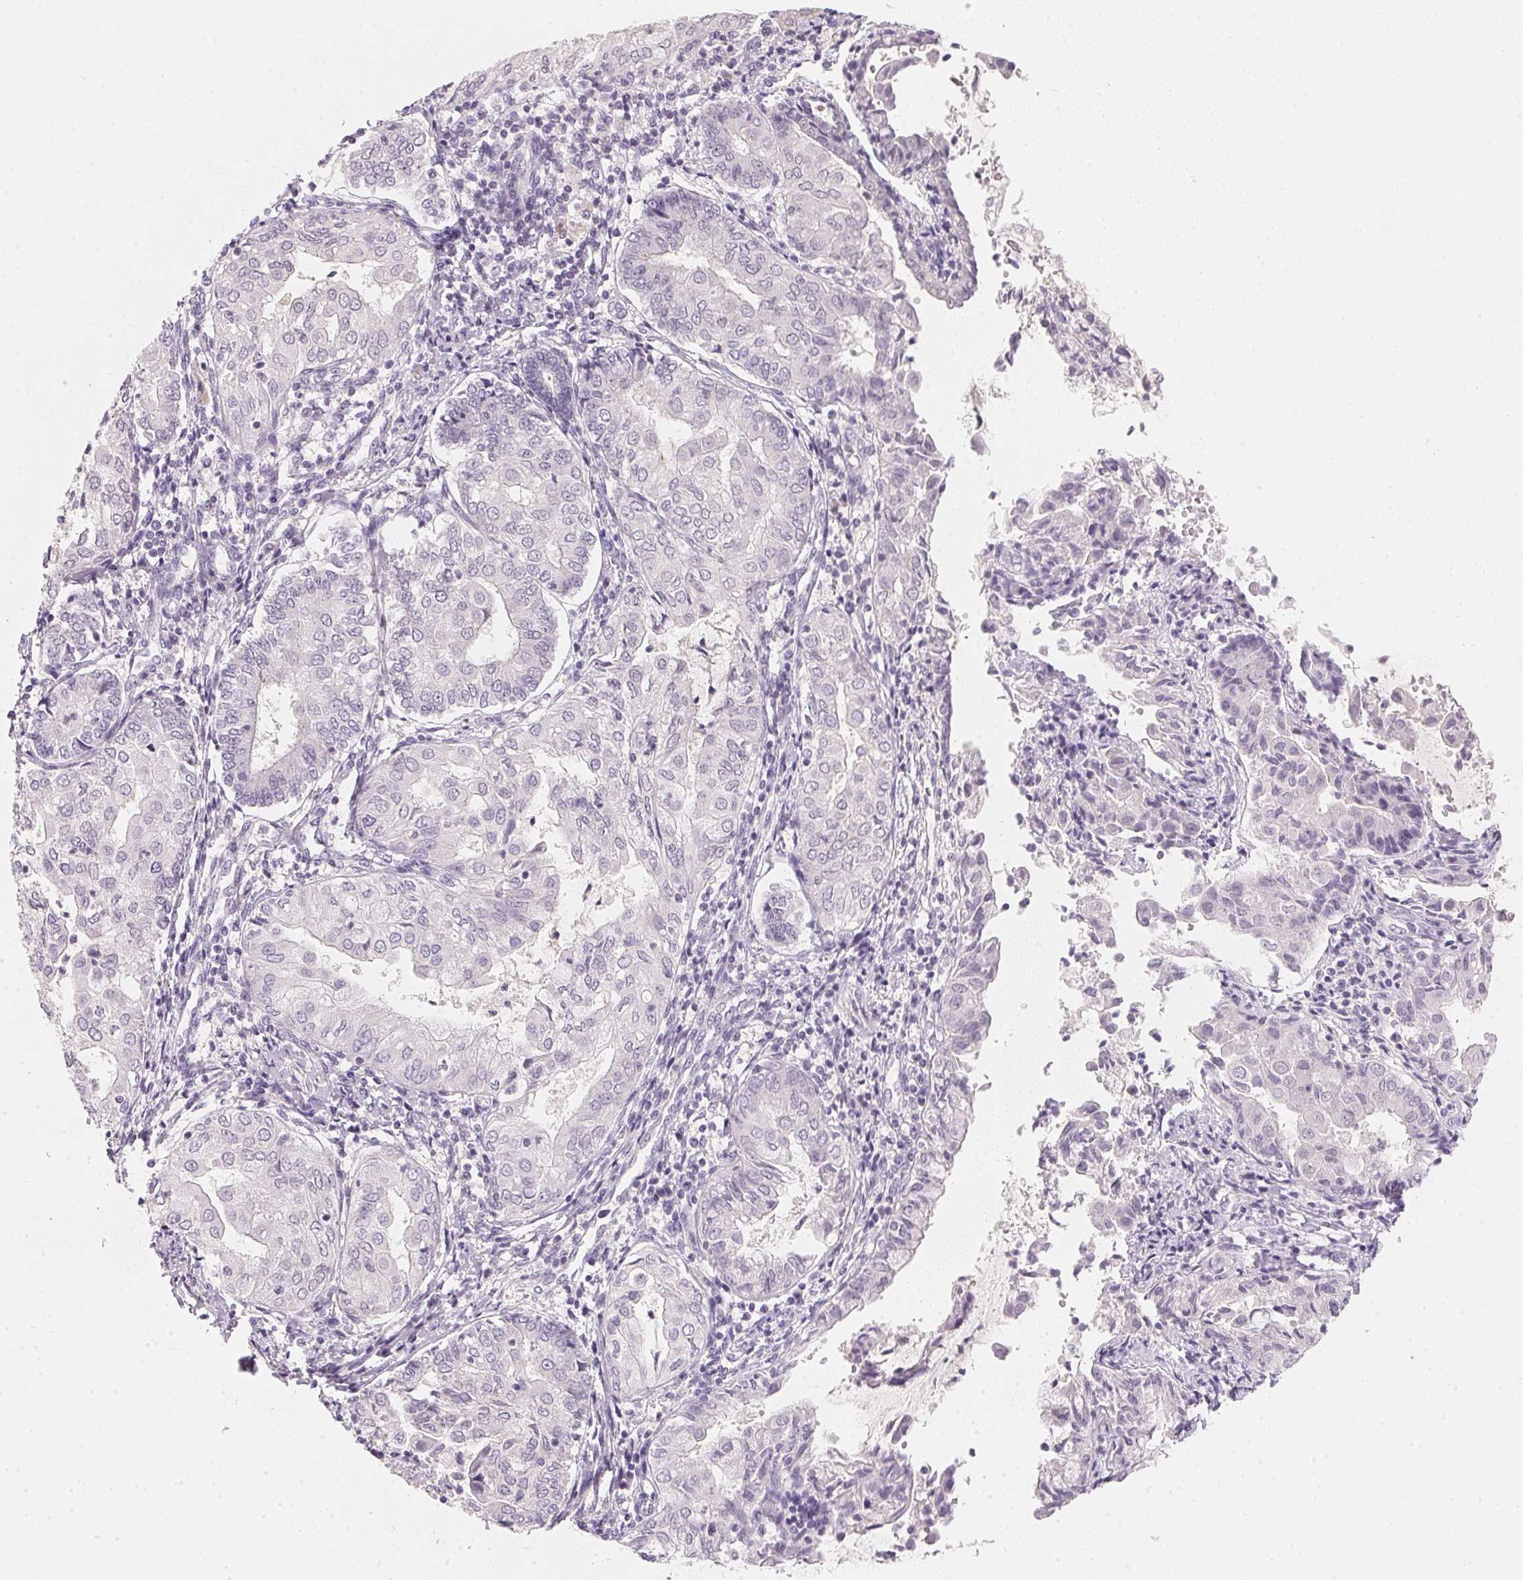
{"staining": {"intensity": "negative", "quantity": "none", "location": "none"}, "tissue": "endometrial cancer", "cell_type": "Tumor cells", "image_type": "cancer", "snomed": [{"axis": "morphology", "description": "Adenocarcinoma, NOS"}, {"axis": "topography", "description": "Endometrium"}], "caption": "Endometrial cancer was stained to show a protein in brown. There is no significant staining in tumor cells.", "gene": "CFAP276", "patient": {"sex": "female", "age": 68}}